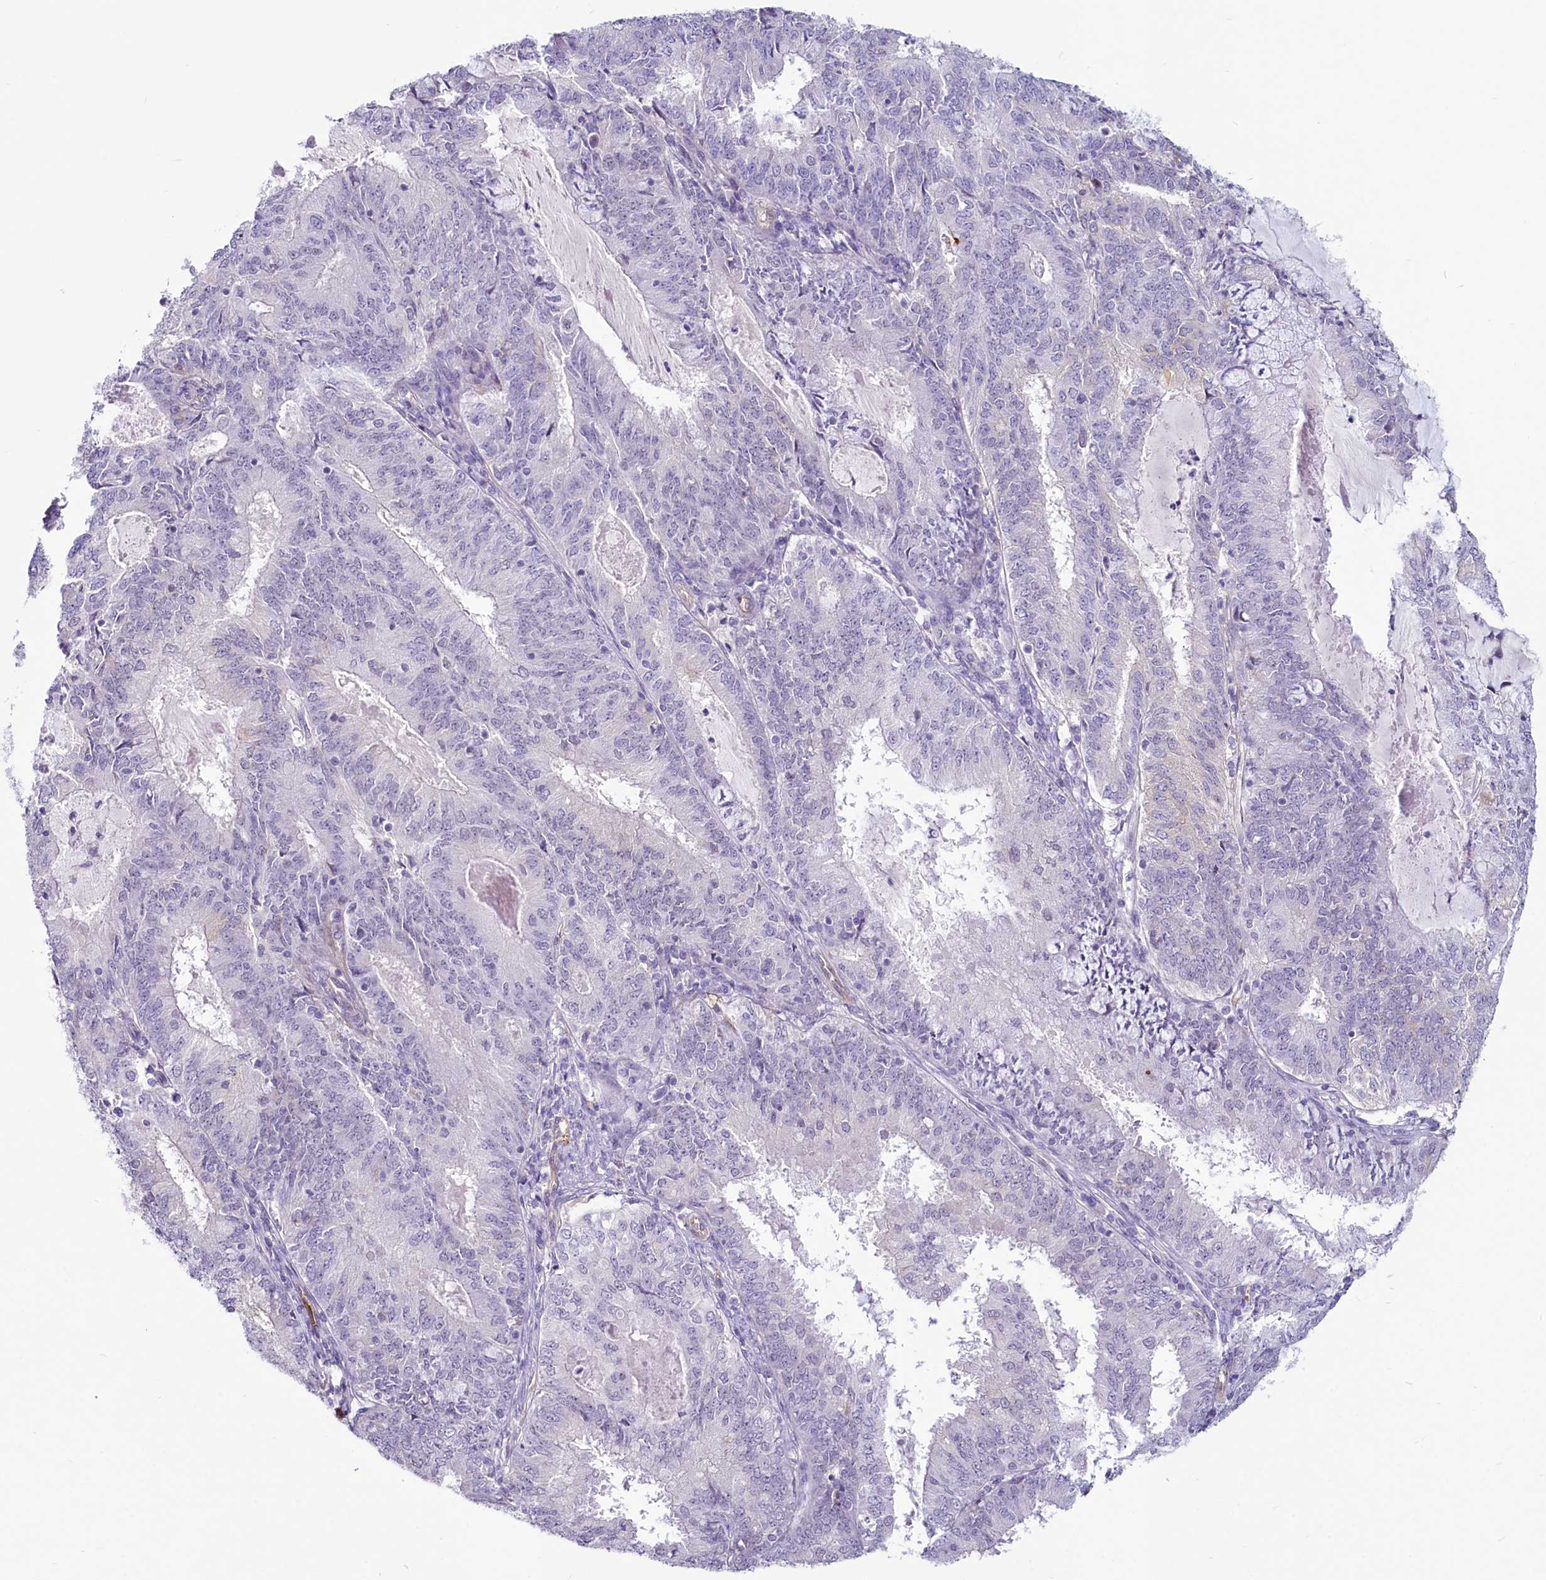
{"staining": {"intensity": "negative", "quantity": "none", "location": "none"}, "tissue": "endometrial cancer", "cell_type": "Tumor cells", "image_type": "cancer", "snomed": [{"axis": "morphology", "description": "Adenocarcinoma, NOS"}, {"axis": "topography", "description": "Endometrium"}], "caption": "Photomicrograph shows no protein positivity in tumor cells of endometrial adenocarcinoma tissue. The staining is performed using DAB brown chromogen with nuclei counter-stained in using hematoxylin.", "gene": "PROCR", "patient": {"sex": "female", "age": 57}}